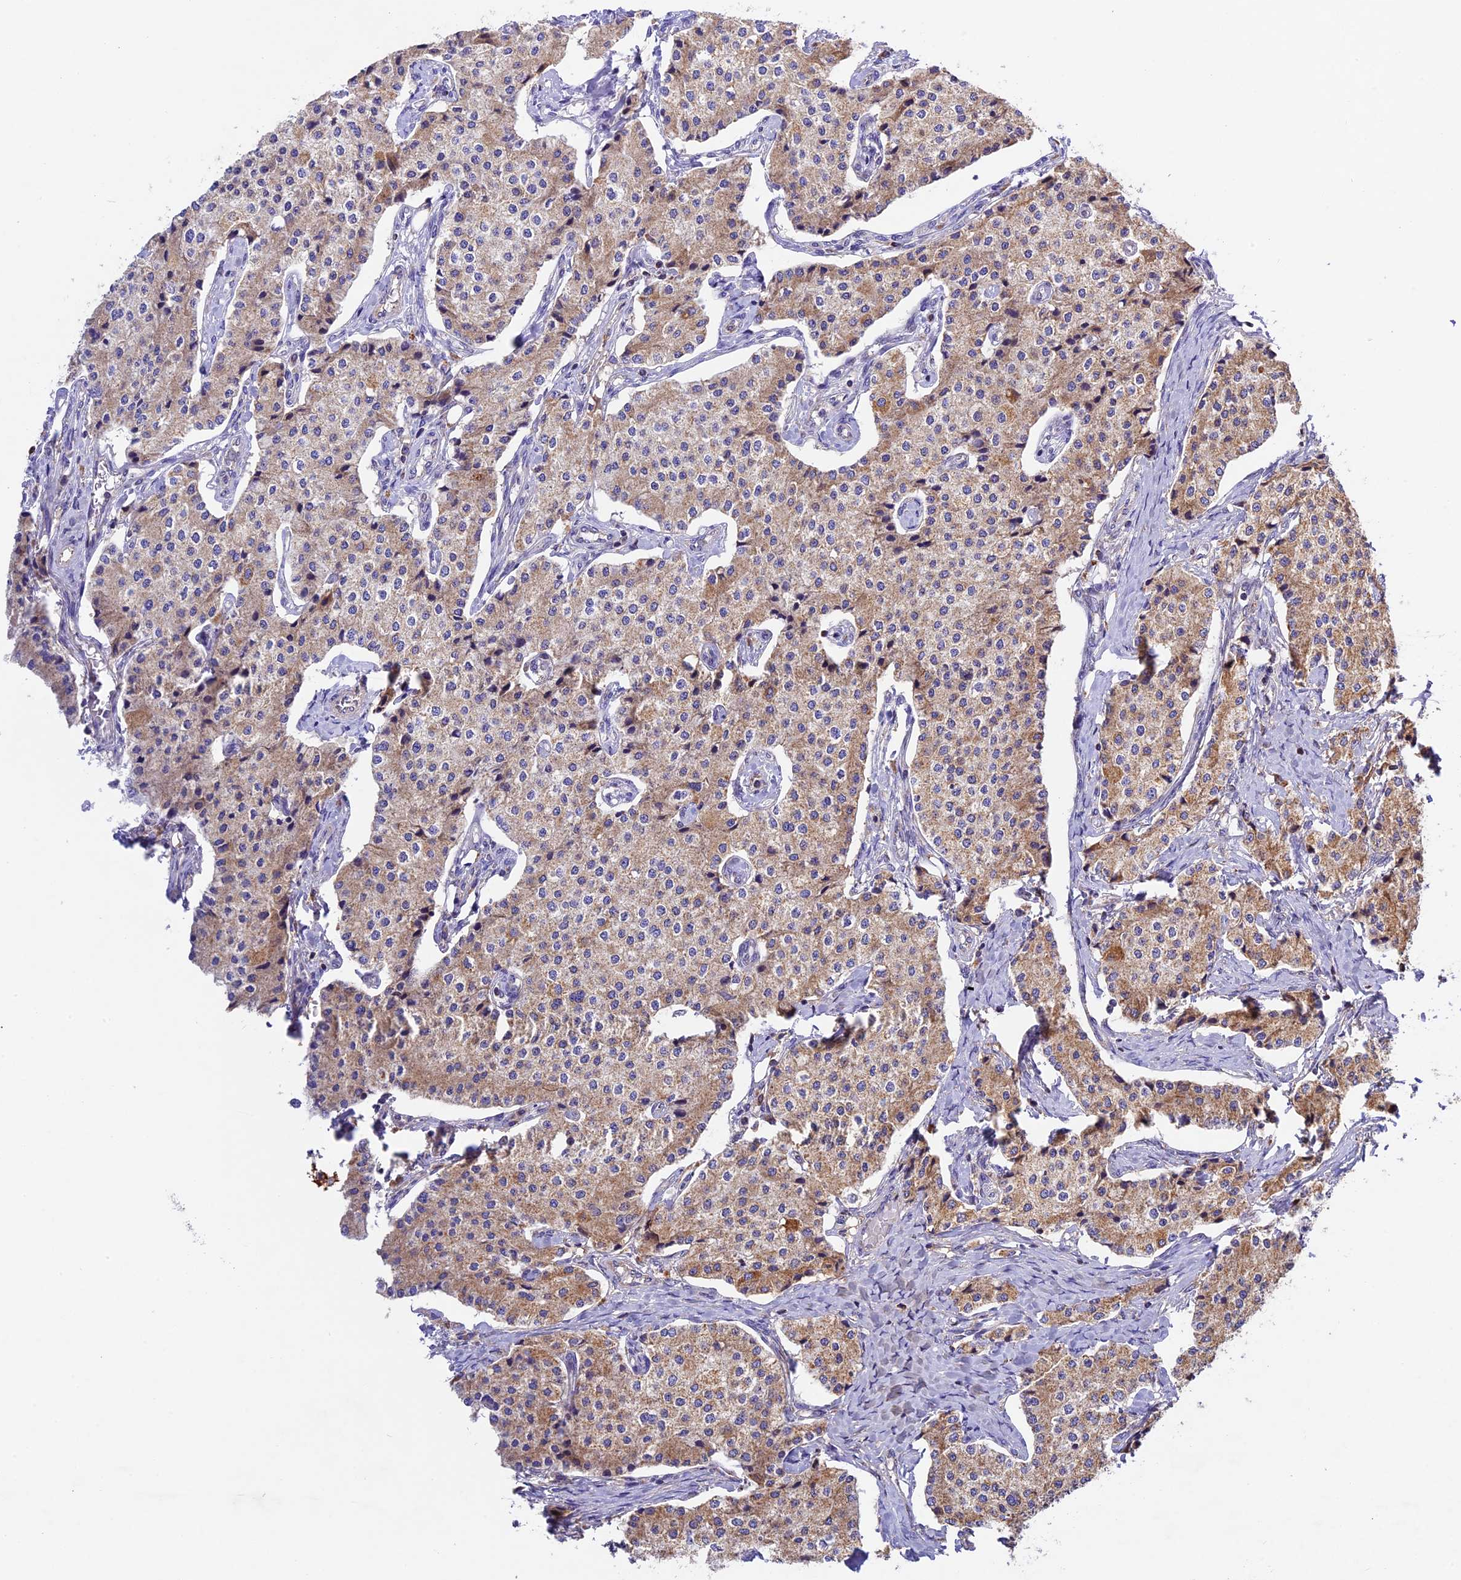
{"staining": {"intensity": "weak", "quantity": ">75%", "location": "cytoplasmic/membranous"}, "tissue": "carcinoid", "cell_type": "Tumor cells", "image_type": "cancer", "snomed": [{"axis": "morphology", "description": "Carcinoid, malignant, NOS"}, {"axis": "topography", "description": "Colon"}], "caption": "Immunohistochemical staining of carcinoid displays weak cytoplasmic/membranous protein staining in approximately >75% of tumor cells.", "gene": "OCEL1", "patient": {"sex": "female", "age": 52}}